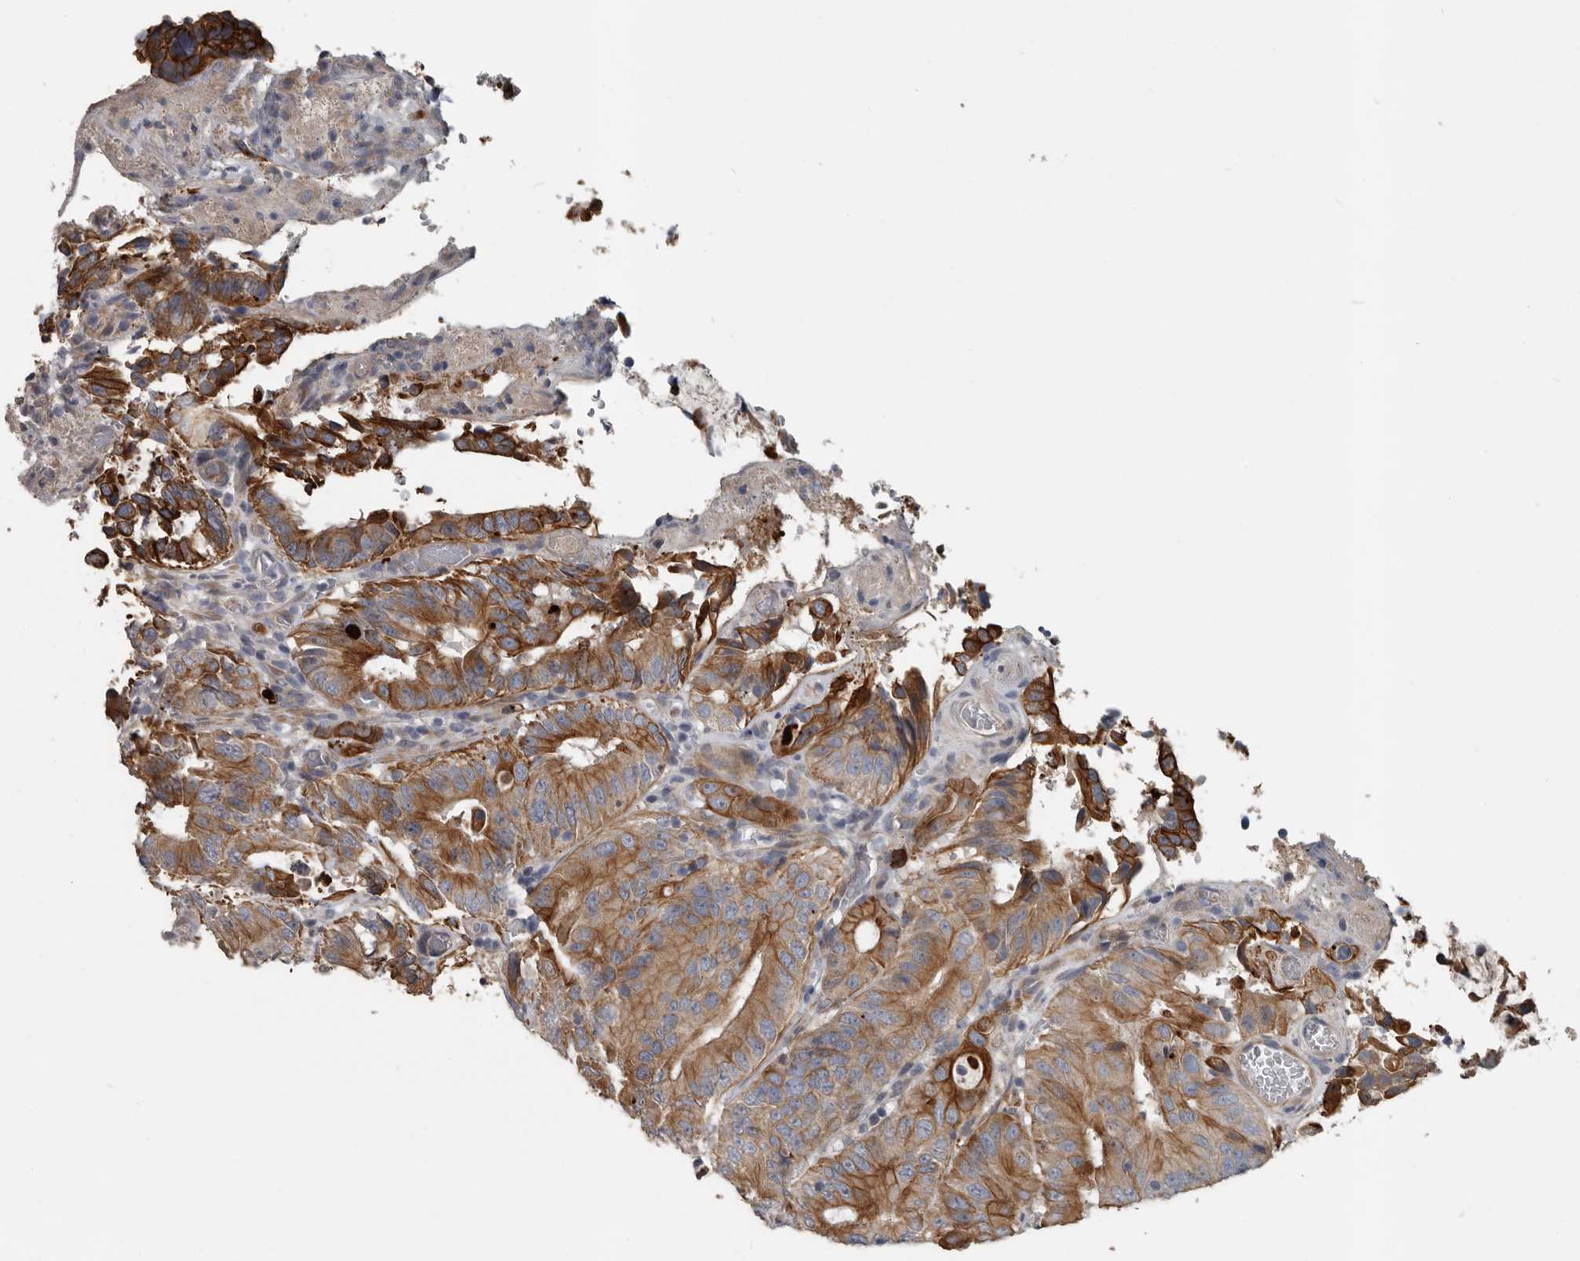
{"staining": {"intensity": "strong", "quantity": ">75%", "location": "cytoplasmic/membranous"}, "tissue": "colorectal cancer", "cell_type": "Tumor cells", "image_type": "cancer", "snomed": [{"axis": "morphology", "description": "Adenocarcinoma, NOS"}, {"axis": "topography", "description": "Colon"}], "caption": "High-power microscopy captured an IHC histopathology image of colorectal cancer, revealing strong cytoplasmic/membranous positivity in approximately >75% of tumor cells.", "gene": "DPY19L4", "patient": {"sex": "male", "age": 83}}